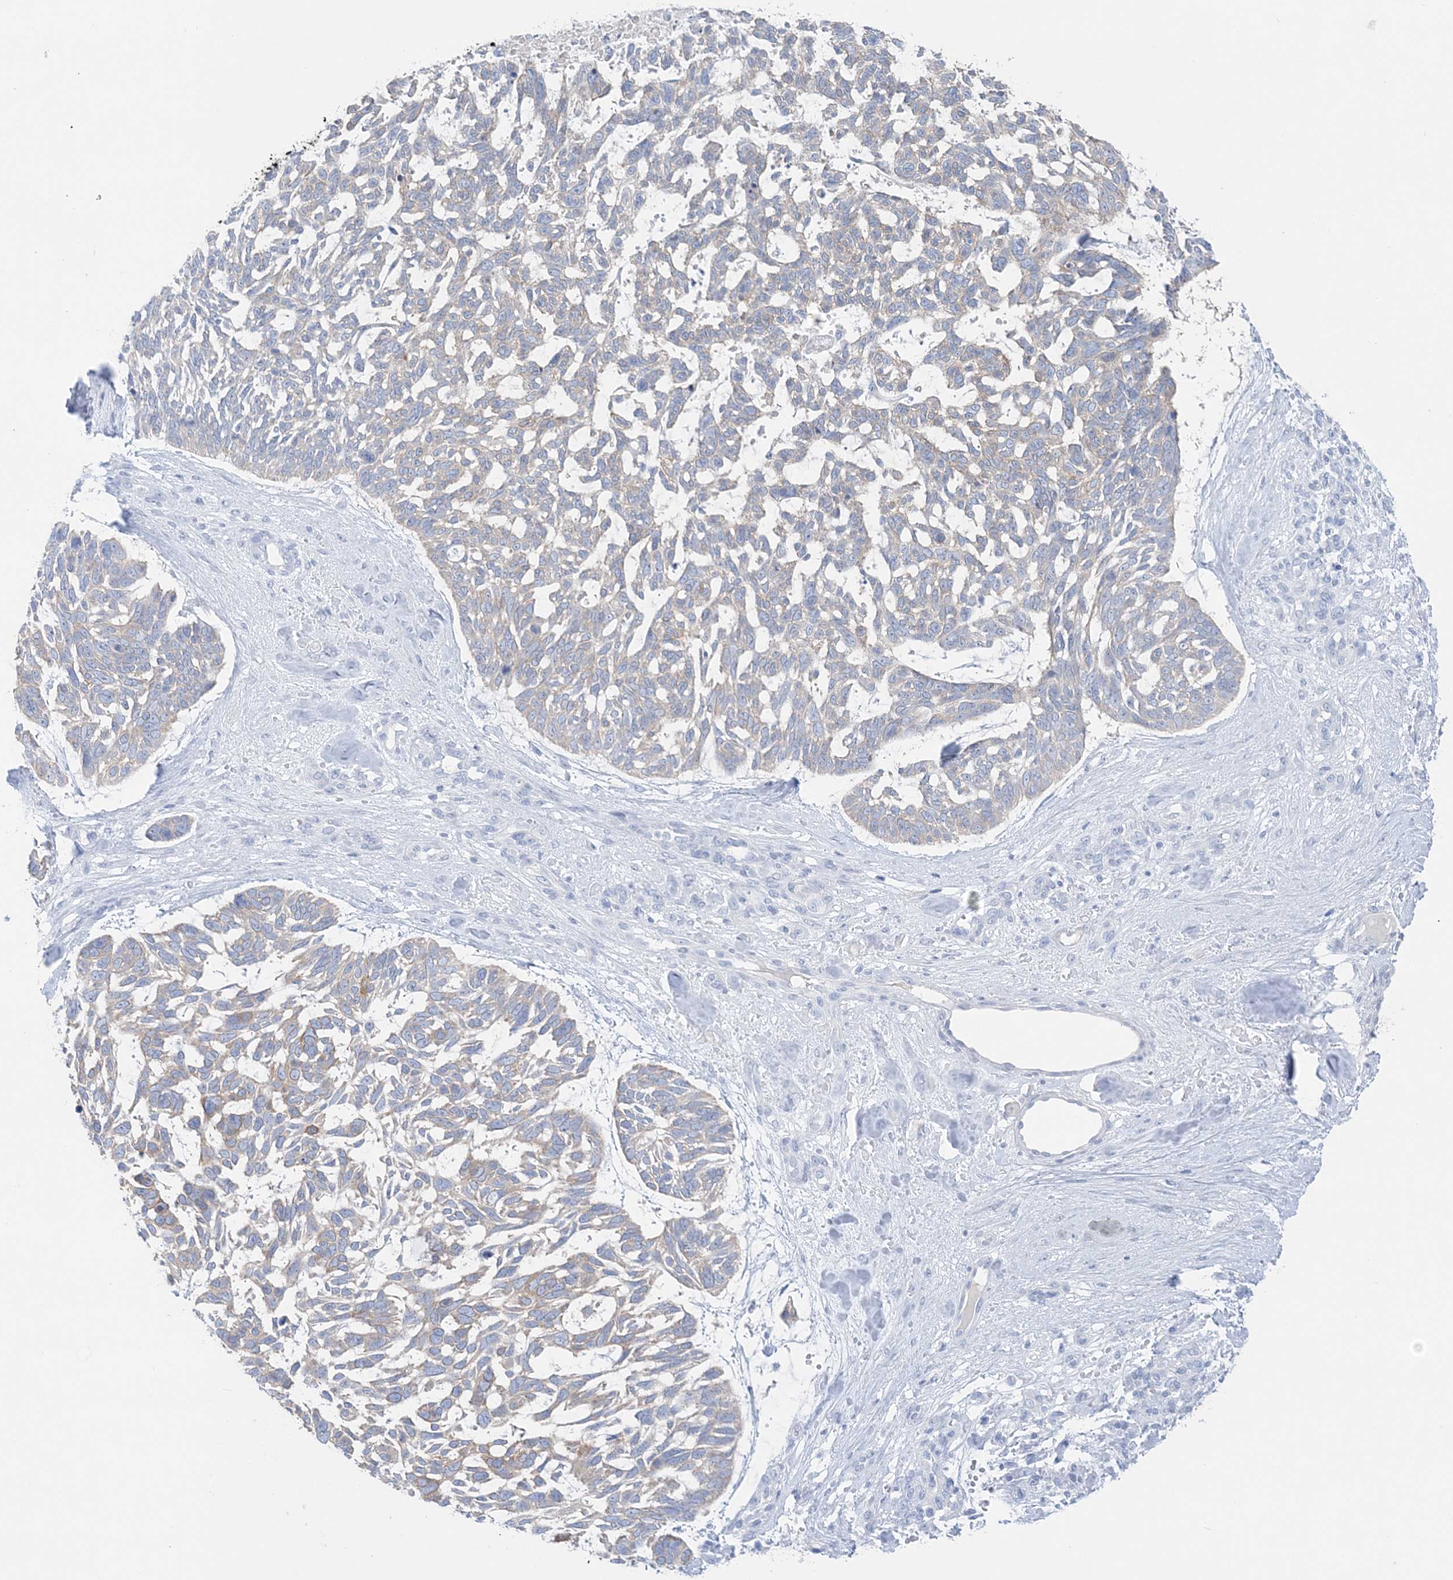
{"staining": {"intensity": "weak", "quantity": "<25%", "location": "cytoplasmic/membranous"}, "tissue": "skin cancer", "cell_type": "Tumor cells", "image_type": "cancer", "snomed": [{"axis": "morphology", "description": "Basal cell carcinoma"}, {"axis": "topography", "description": "Skin"}], "caption": "Photomicrograph shows no protein expression in tumor cells of skin cancer tissue.", "gene": "SLC5A6", "patient": {"sex": "male", "age": 88}}